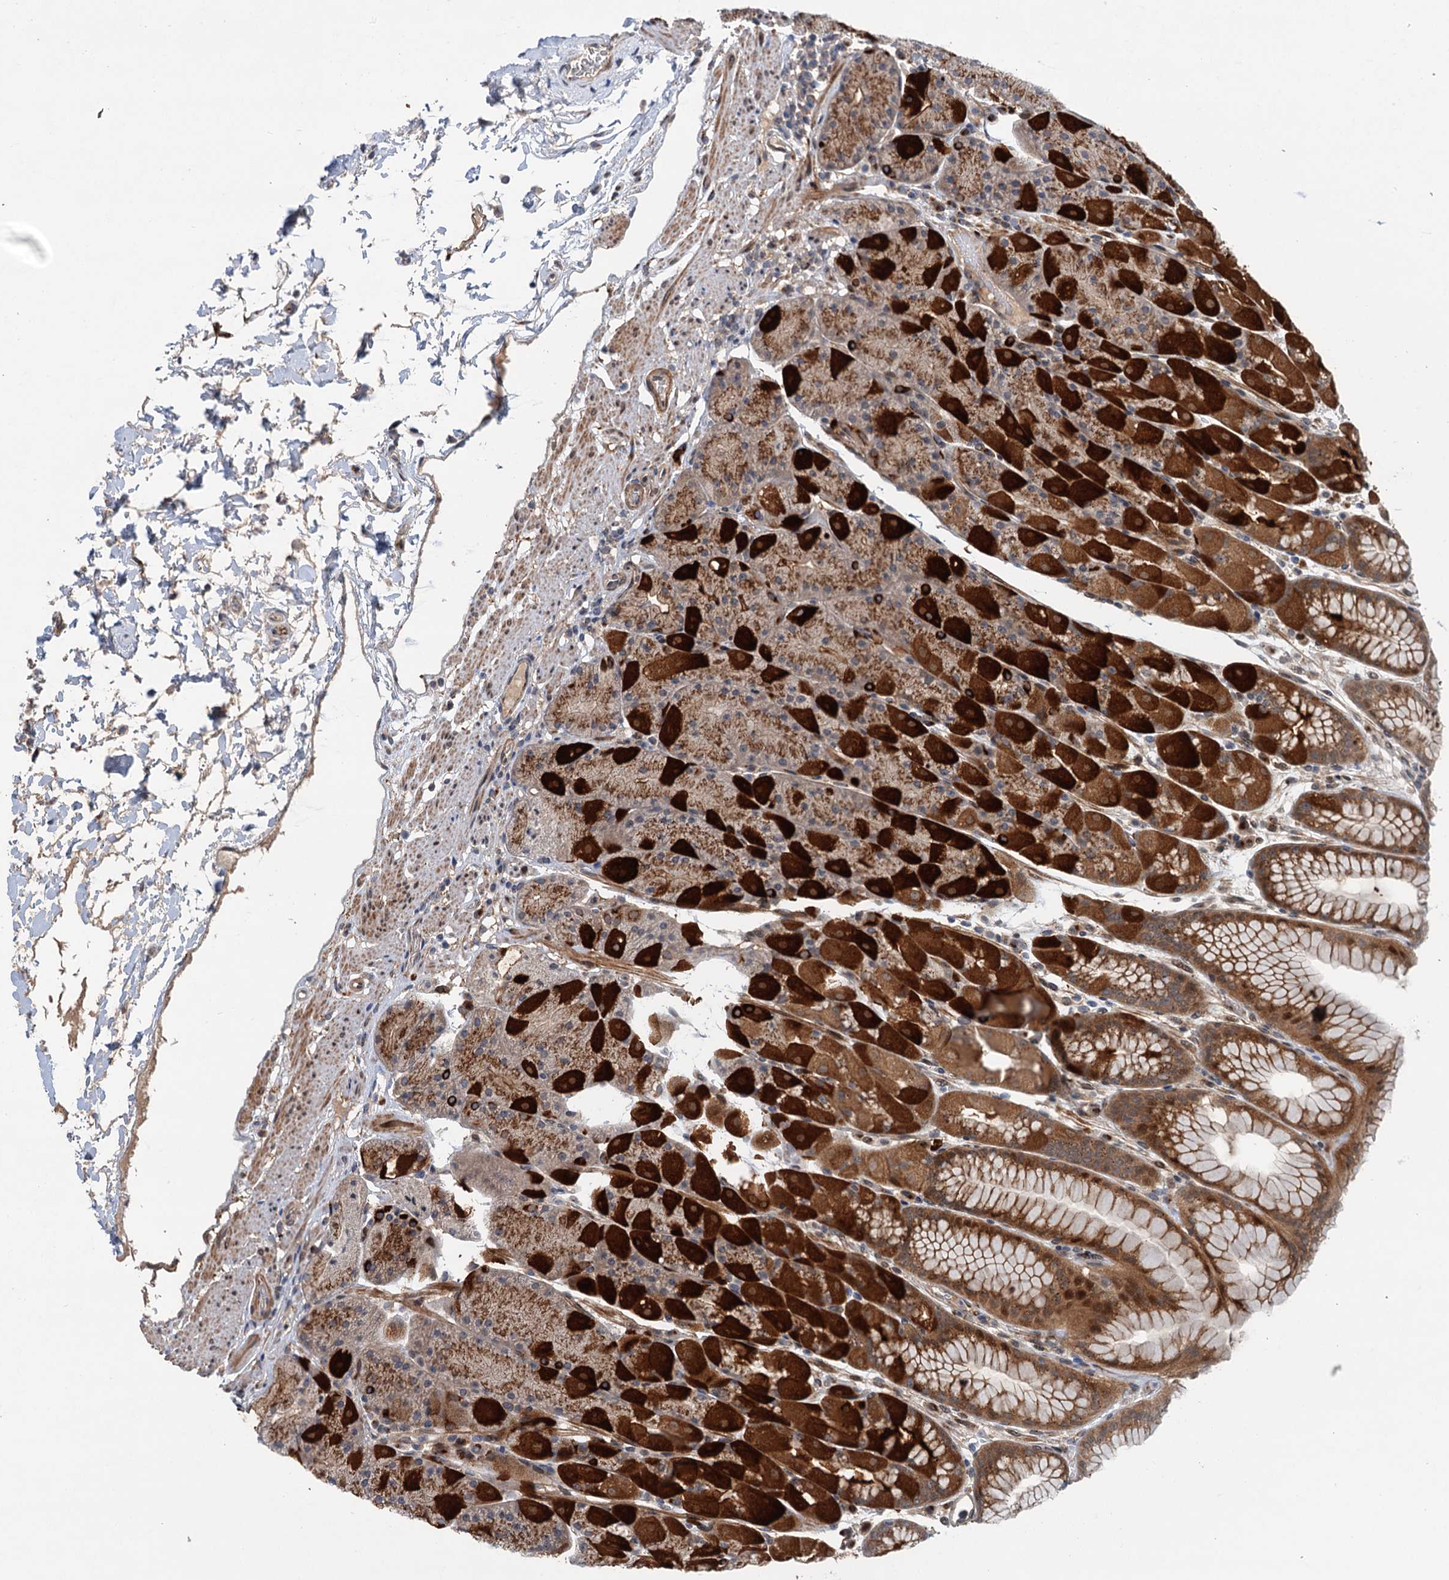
{"staining": {"intensity": "strong", "quantity": "25%-75%", "location": "cytoplasmic/membranous"}, "tissue": "stomach", "cell_type": "Glandular cells", "image_type": "normal", "snomed": [{"axis": "morphology", "description": "Normal tissue, NOS"}, {"axis": "topography", "description": "Stomach, upper"}, {"axis": "topography", "description": "Stomach, lower"}], "caption": "The immunohistochemical stain highlights strong cytoplasmic/membranous expression in glandular cells of normal stomach.", "gene": "DYNC2I2", "patient": {"sex": "male", "age": 67}}